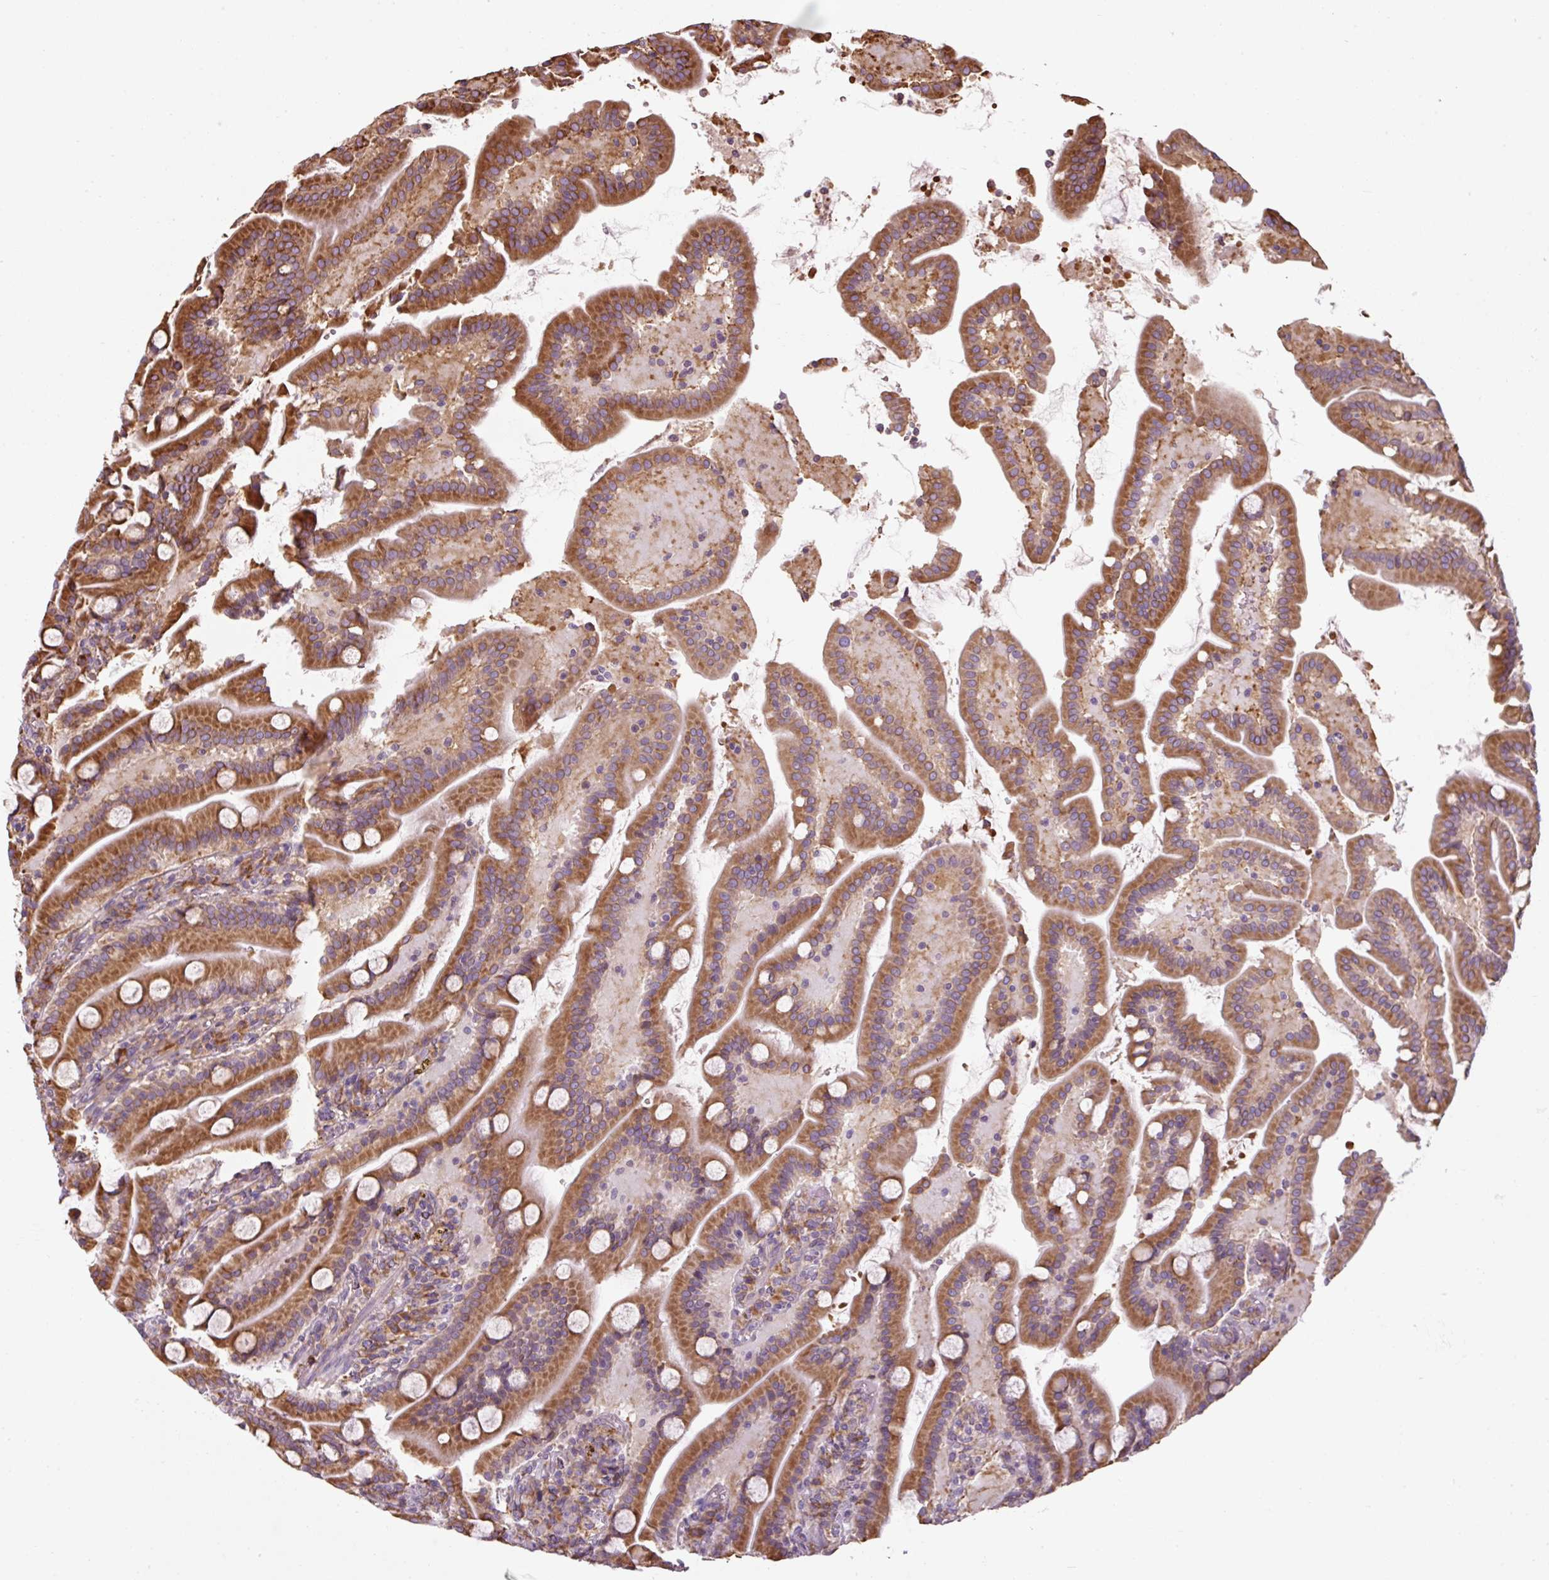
{"staining": {"intensity": "moderate", "quantity": ">75%", "location": "cytoplasmic/membranous"}, "tissue": "duodenum", "cell_type": "Glandular cells", "image_type": "normal", "snomed": [{"axis": "morphology", "description": "Normal tissue, NOS"}, {"axis": "topography", "description": "Duodenum"}], "caption": "Immunohistochemistry histopathology image of normal human duodenum stained for a protein (brown), which demonstrates medium levels of moderate cytoplasmic/membranous staining in approximately >75% of glandular cells.", "gene": "PRKCSH", "patient": {"sex": "male", "age": 55}}